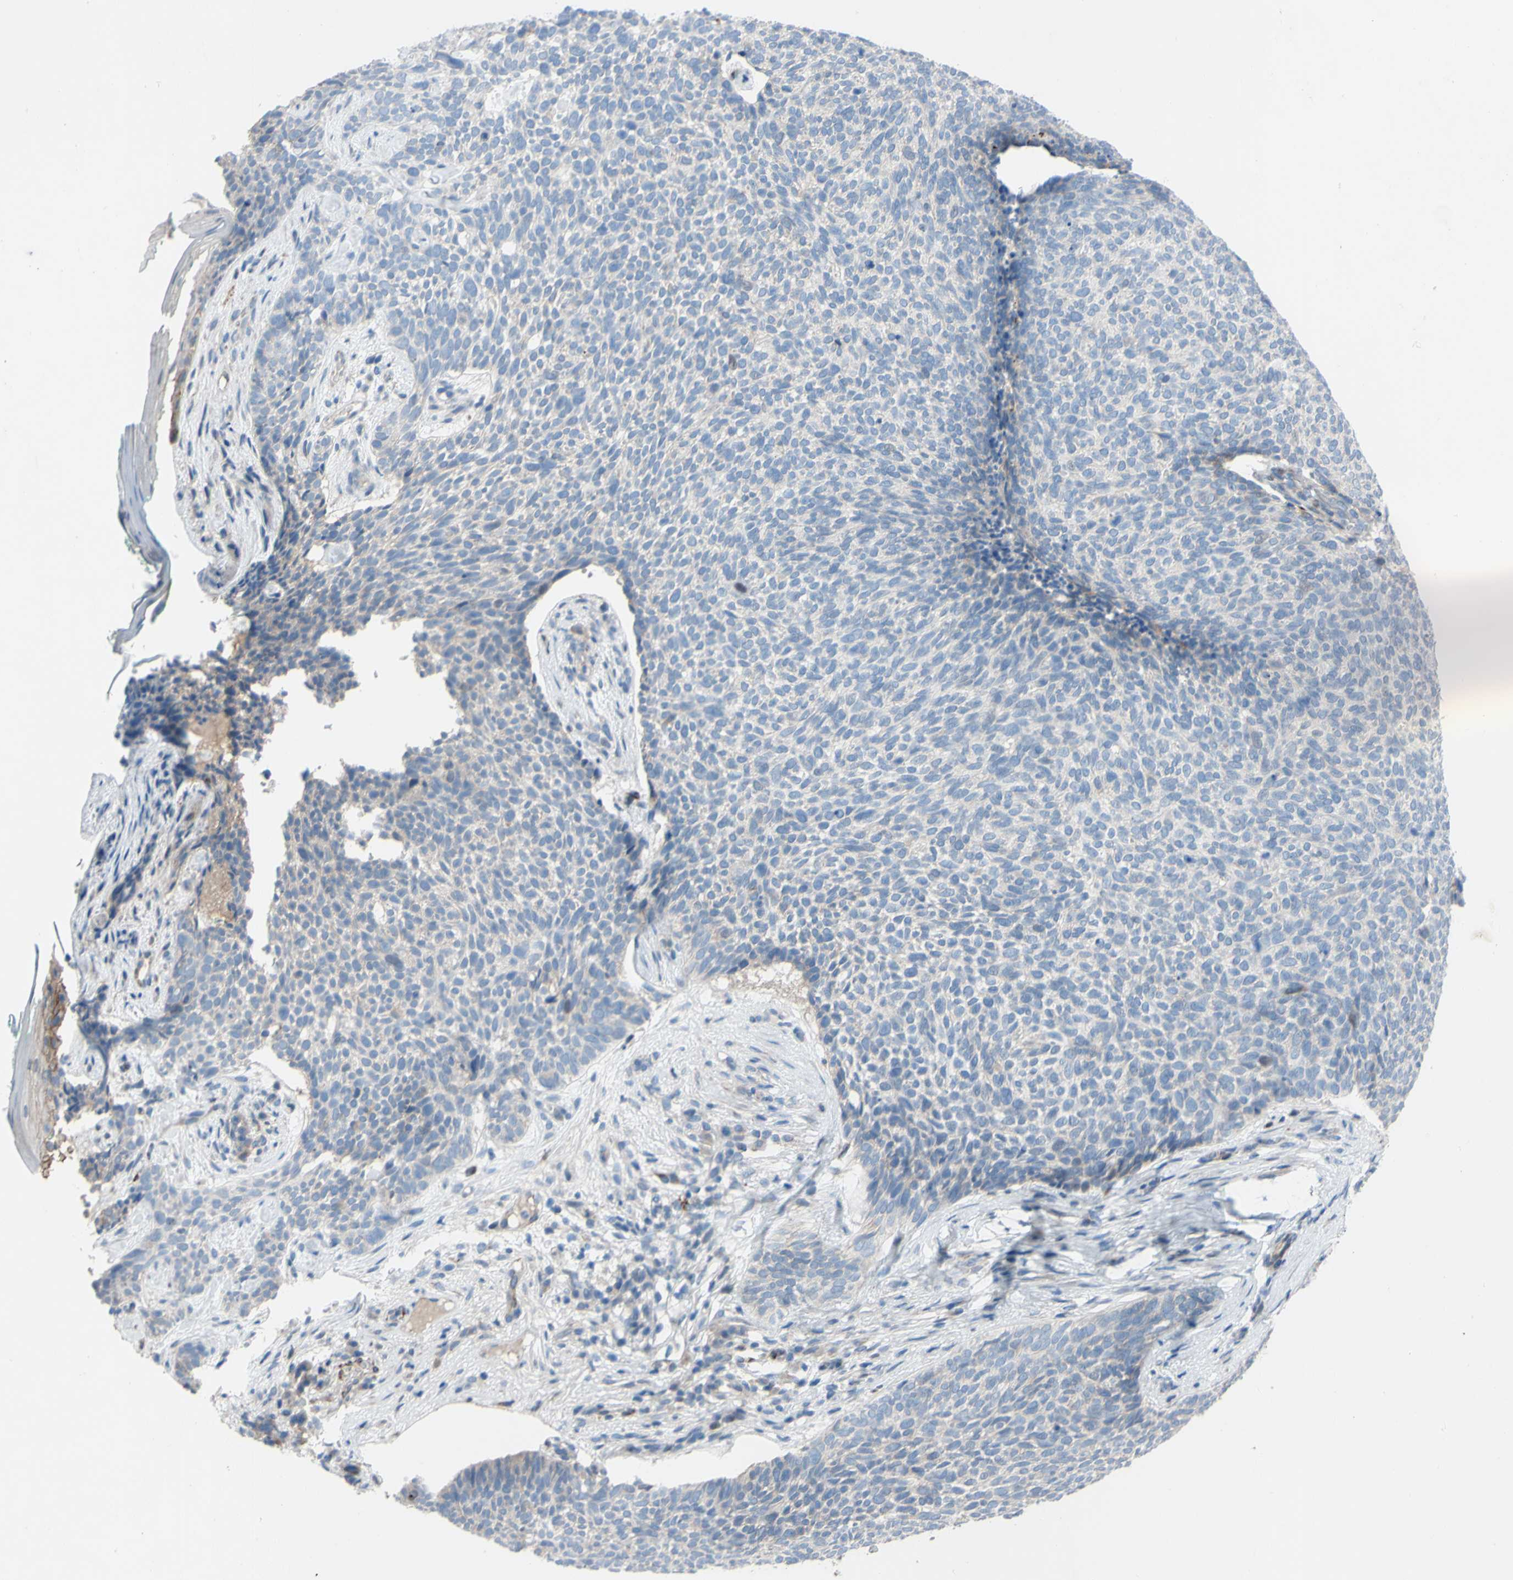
{"staining": {"intensity": "negative", "quantity": "none", "location": "none"}, "tissue": "skin cancer", "cell_type": "Tumor cells", "image_type": "cancer", "snomed": [{"axis": "morphology", "description": "Basal cell carcinoma"}, {"axis": "topography", "description": "Skin"}], "caption": "This is an immunohistochemistry micrograph of skin cancer. There is no positivity in tumor cells.", "gene": "CDCP1", "patient": {"sex": "female", "age": 84}}